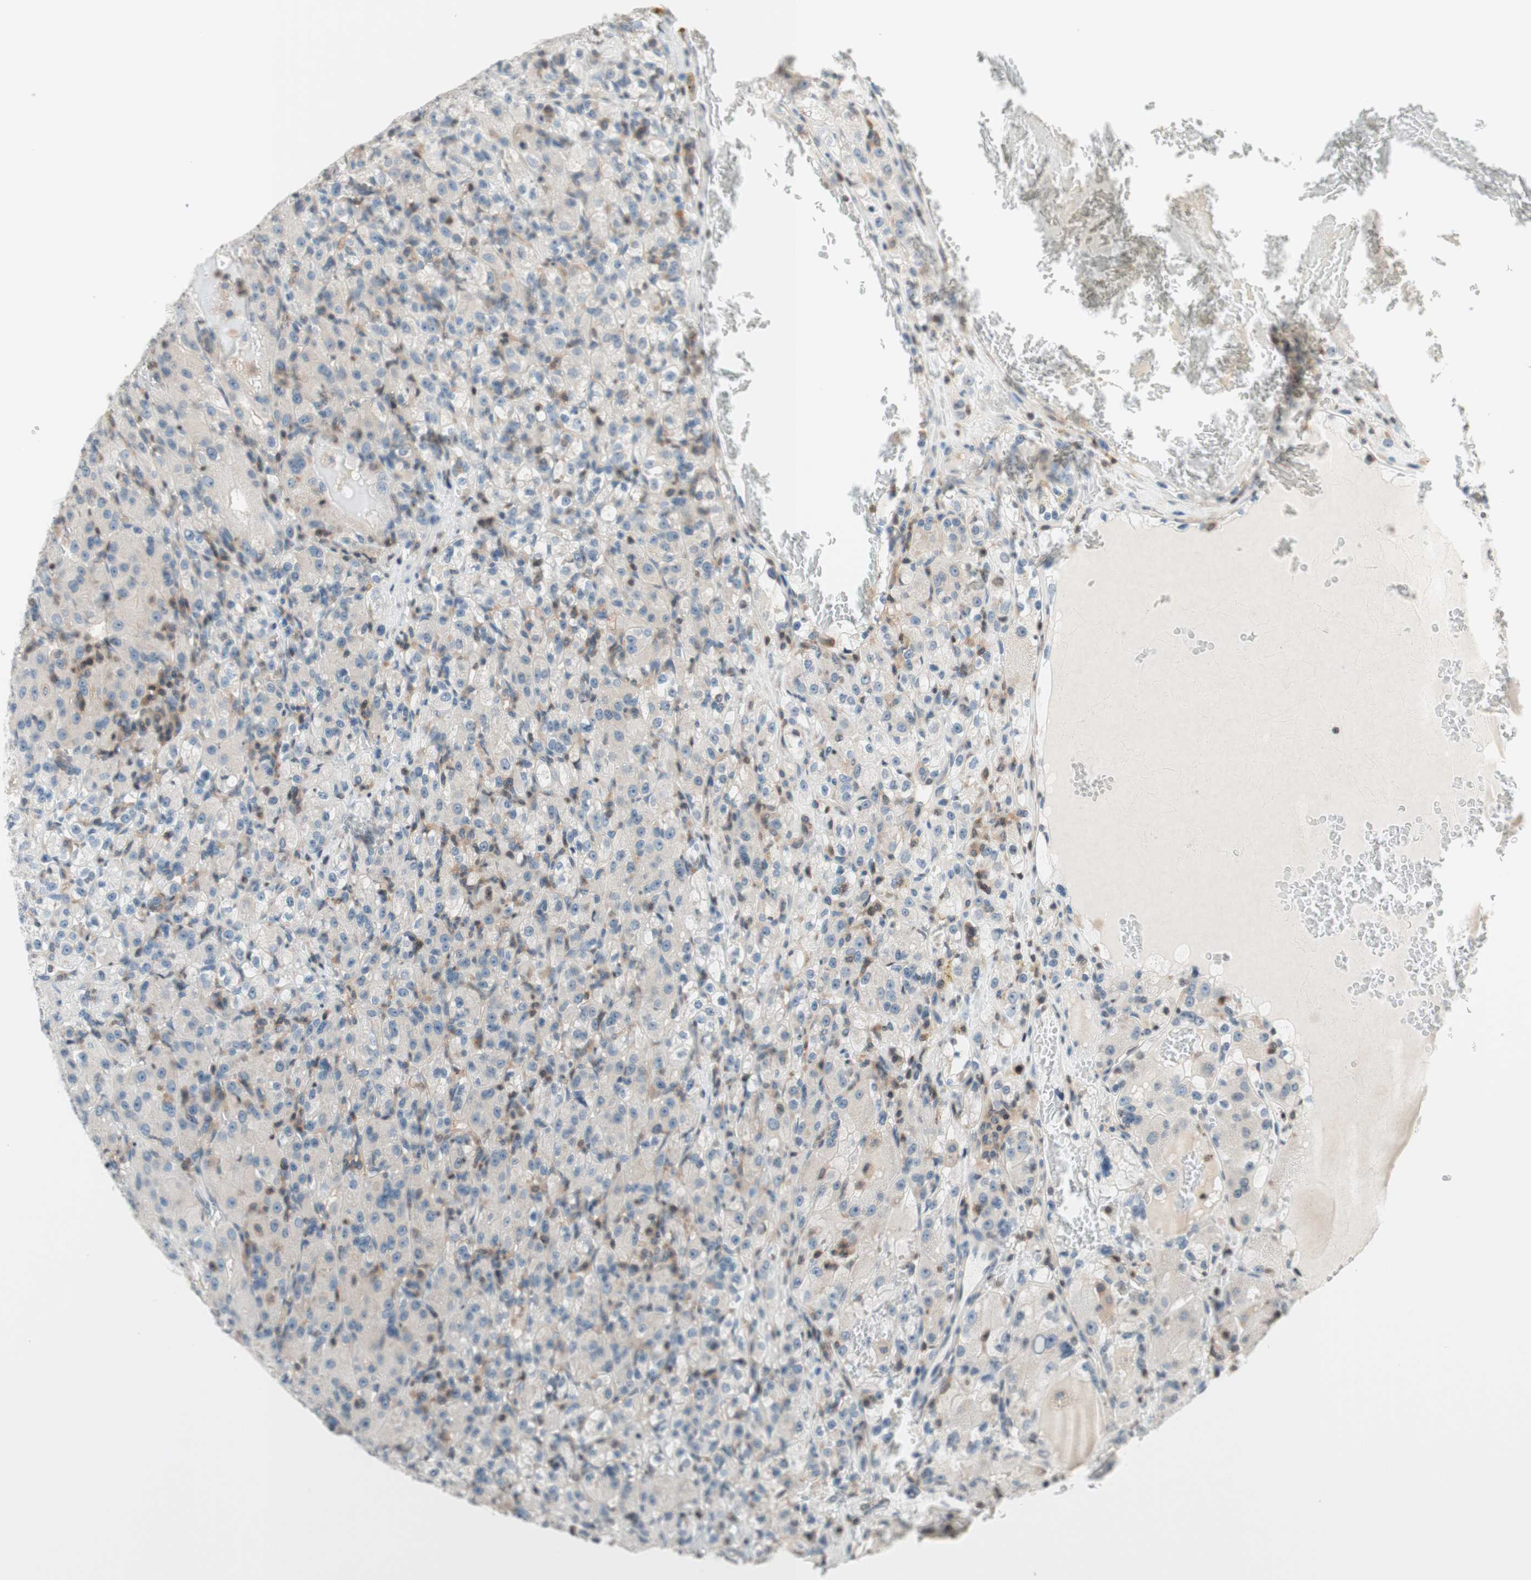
{"staining": {"intensity": "negative", "quantity": "none", "location": "none"}, "tissue": "renal cancer", "cell_type": "Tumor cells", "image_type": "cancer", "snomed": [{"axis": "morphology", "description": "Adenocarcinoma, NOS"}, {"axis": "topography", "description": "Kidney"}], "caption": "High magnification brightfield microscopy of adenocarcinoma (renal) stained with DAB (3,3'-diaminobenzidine) (brown) and counterstained with hematoxylin (blue): tumor cells show no significant positivity. (DAB (3,3'-diaminobenzidine) immunohistochemistry (IHC) with hematoxylin counter stain).", "gene": "WIPF1", "patient": {"sex": "male", "age": 61}}